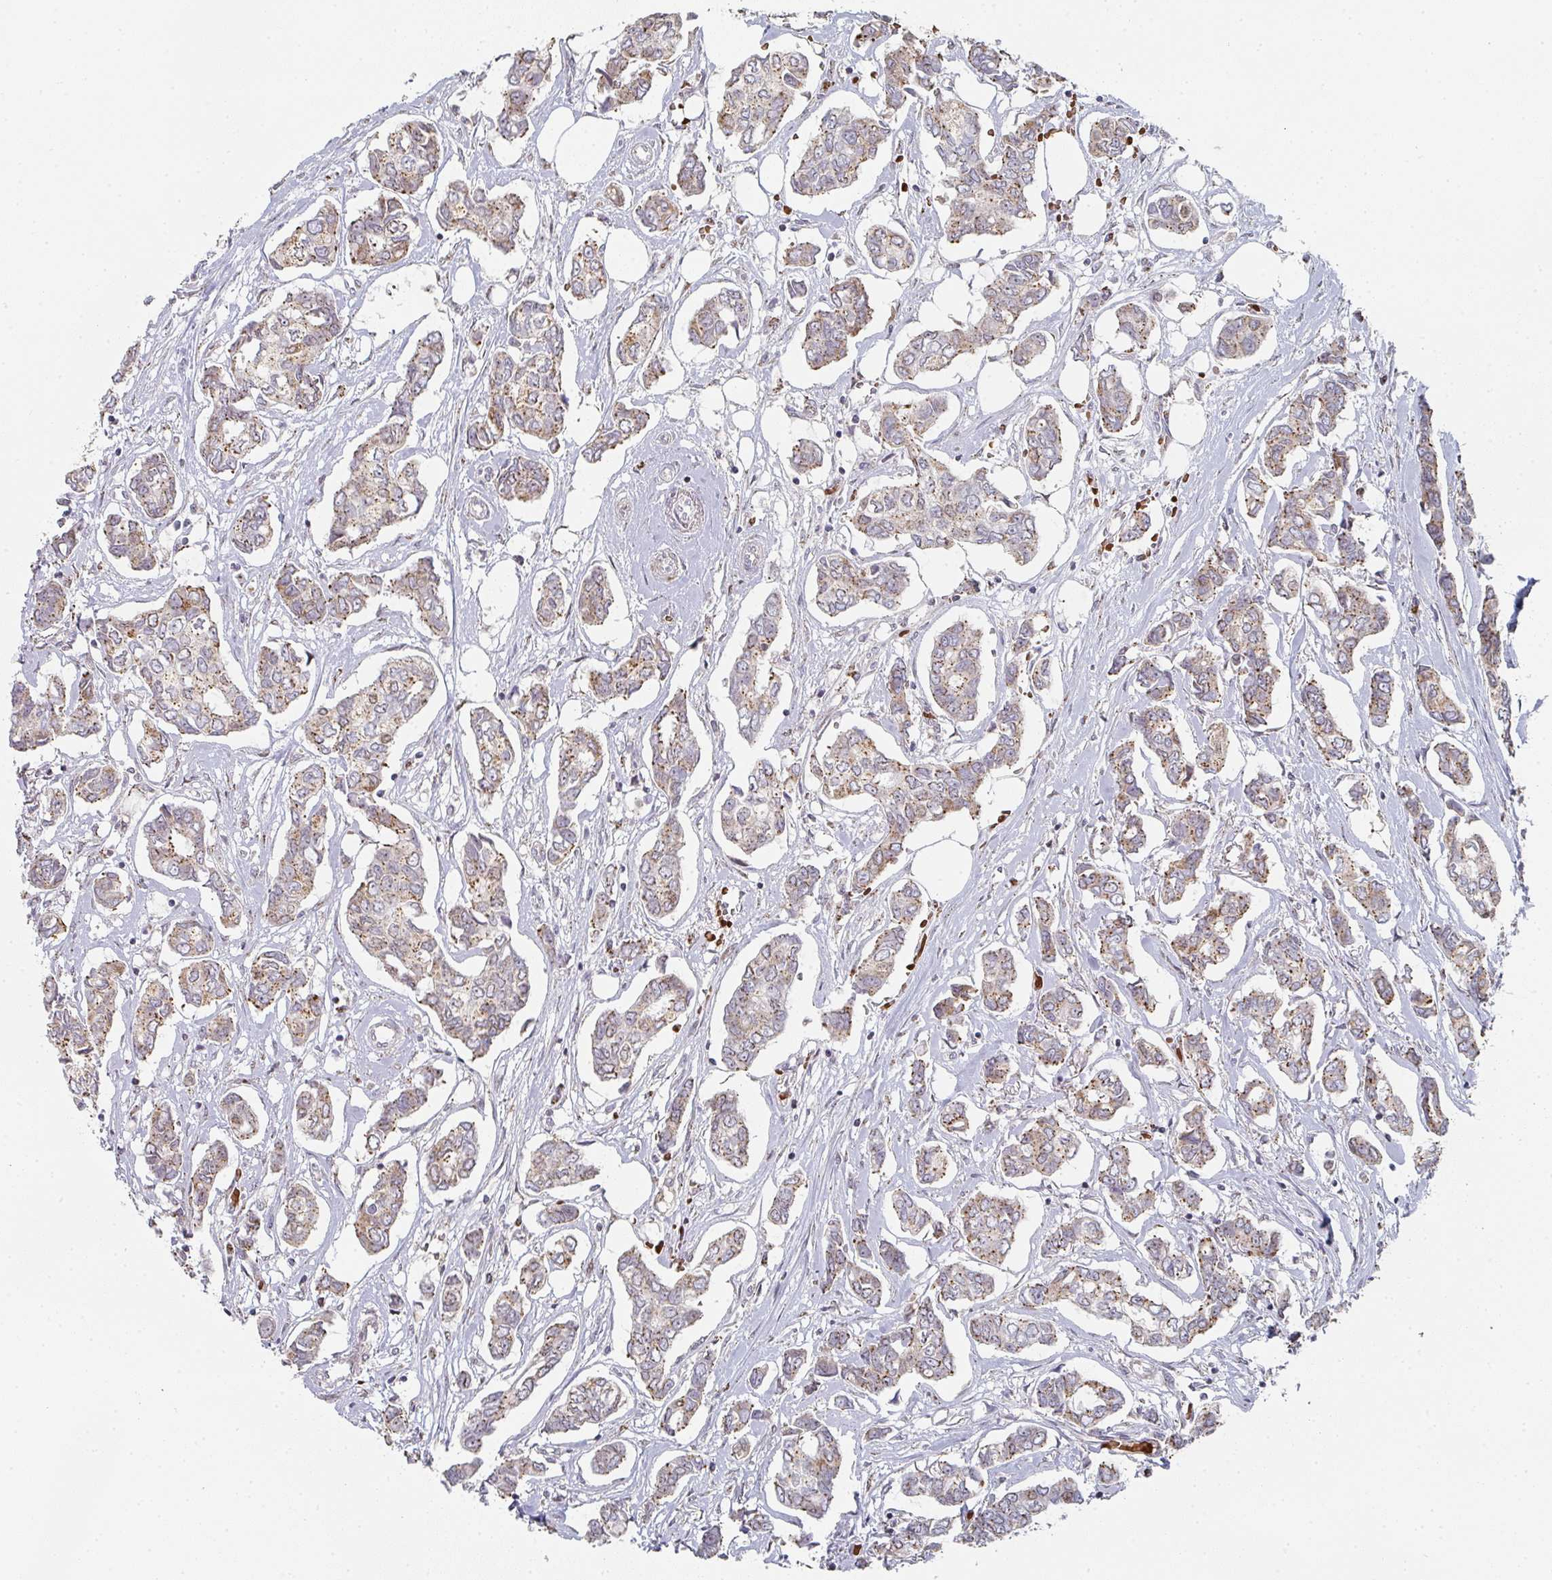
{"staining": {"intensity": "moderate", "quantity": ">75%", "location": "cytoplasmic/membranous"}, "tissue": "breast cancer", "cell_type": "Tumor cells", "image_type": "cancer", "snomed": [{"axis": "morphology", "description": "Duct carcinoma"}, {"axis": "topography", "description": "Breast"}], "caption": "Human breast cancer (invasive ductal carcinoma) stained for a protein (brown) reveals moderate cytoplasmic/membranous positive positivity in about >75% of tumor cells.", "gene": "ZNF526", "patient": {"sex": "female", "age": 73}}